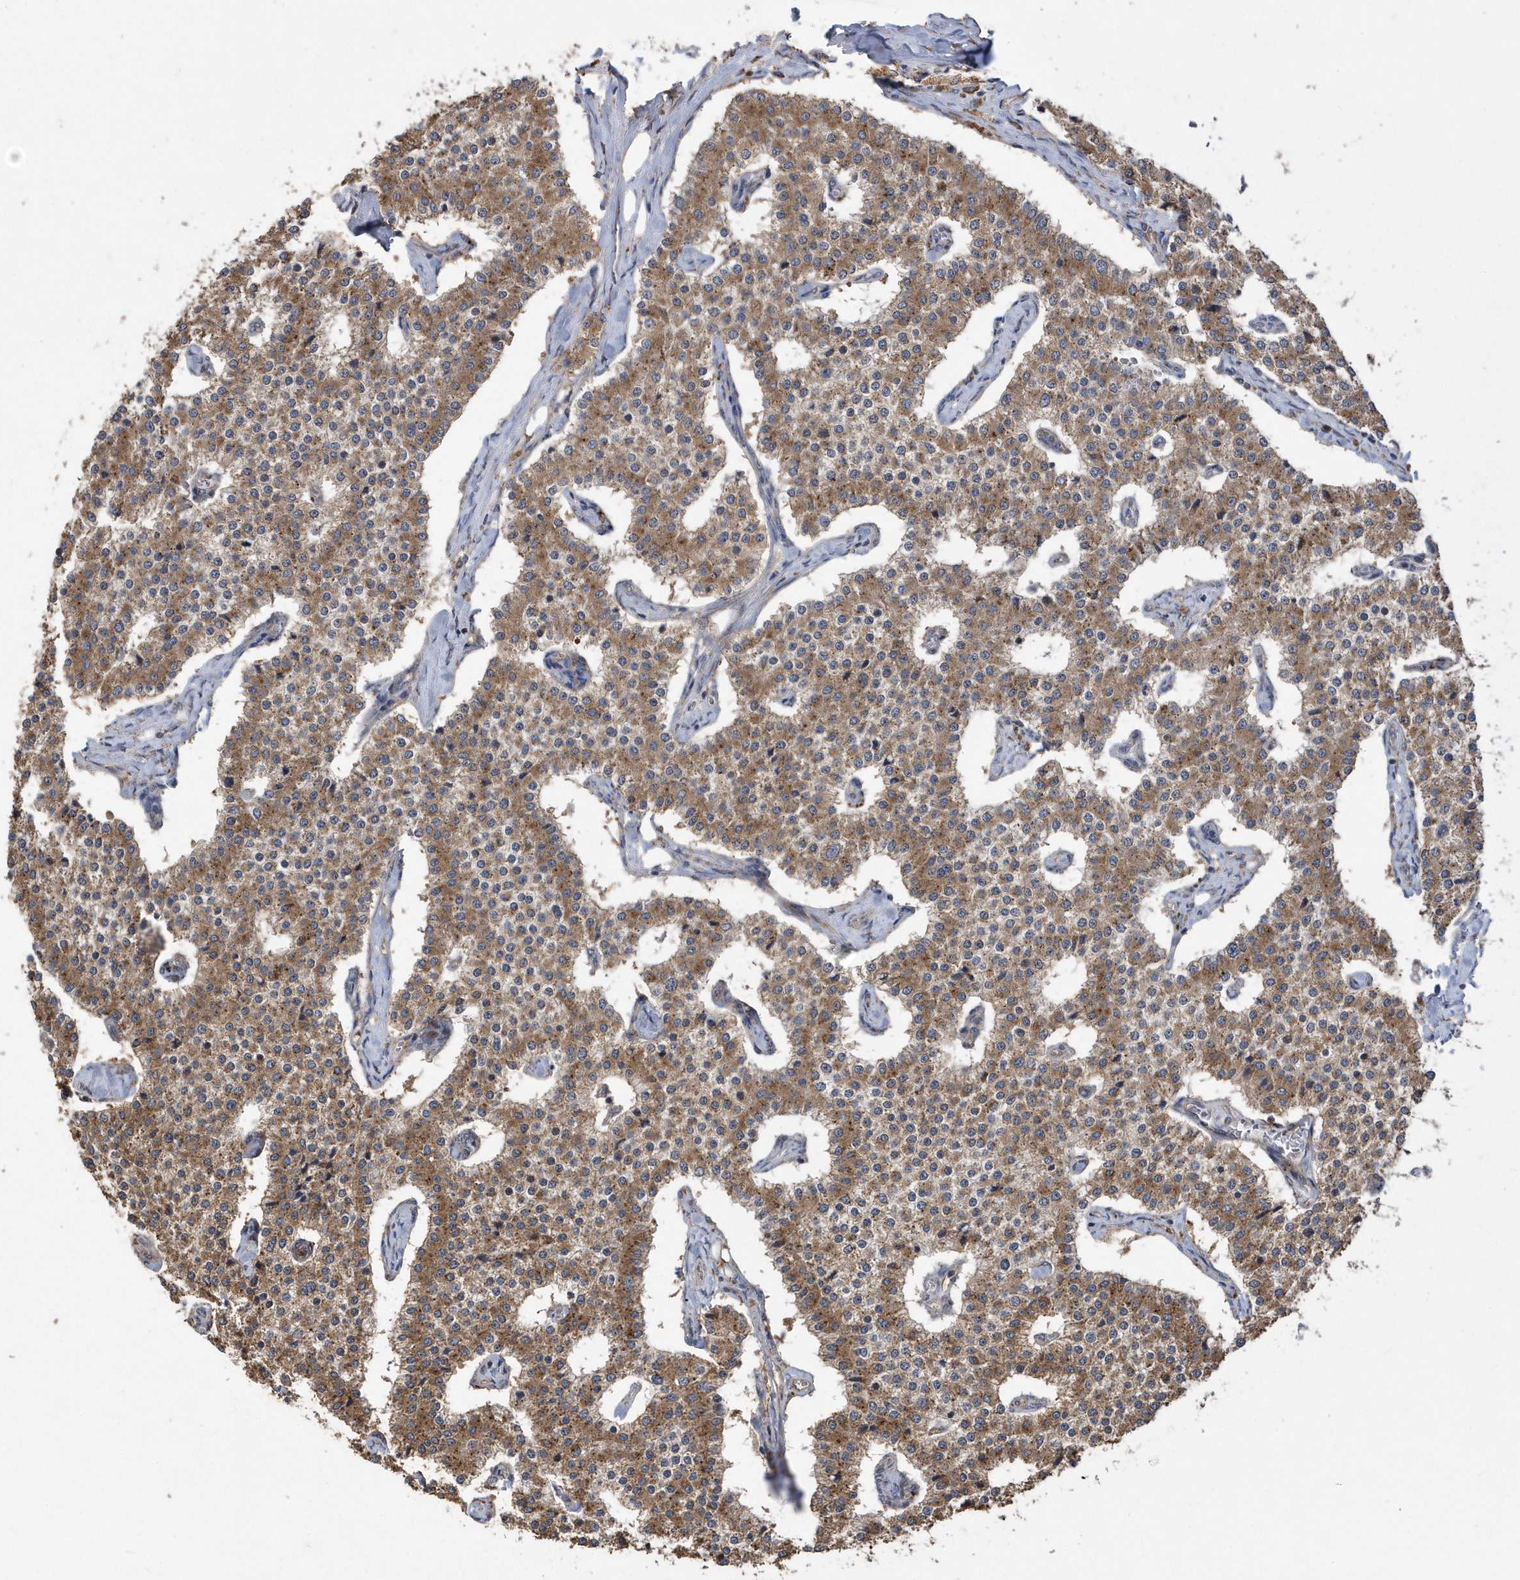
{"staining": {"intensity": "moderate", "quantity": ">75%", "location": "cytoplasmic/membranous"}, "tissue": "carcinoid", "cell_type": "Tumor cells", "image_type": "cancer", "snomed": [{"axis": "morphology", "description": "Carcinoid, malignant, NOS"}, {"axis": "topography", "description": "Colon"}], "caption": "Immunohistochemical staining of human carcinoid (malignant) demonstrates medium levels of moderate cytoplasmic/membranous staining in approximately >75% of tumor cells.", "gene": "WASHC5", "patient": {"sex": "female", "age": 52}}